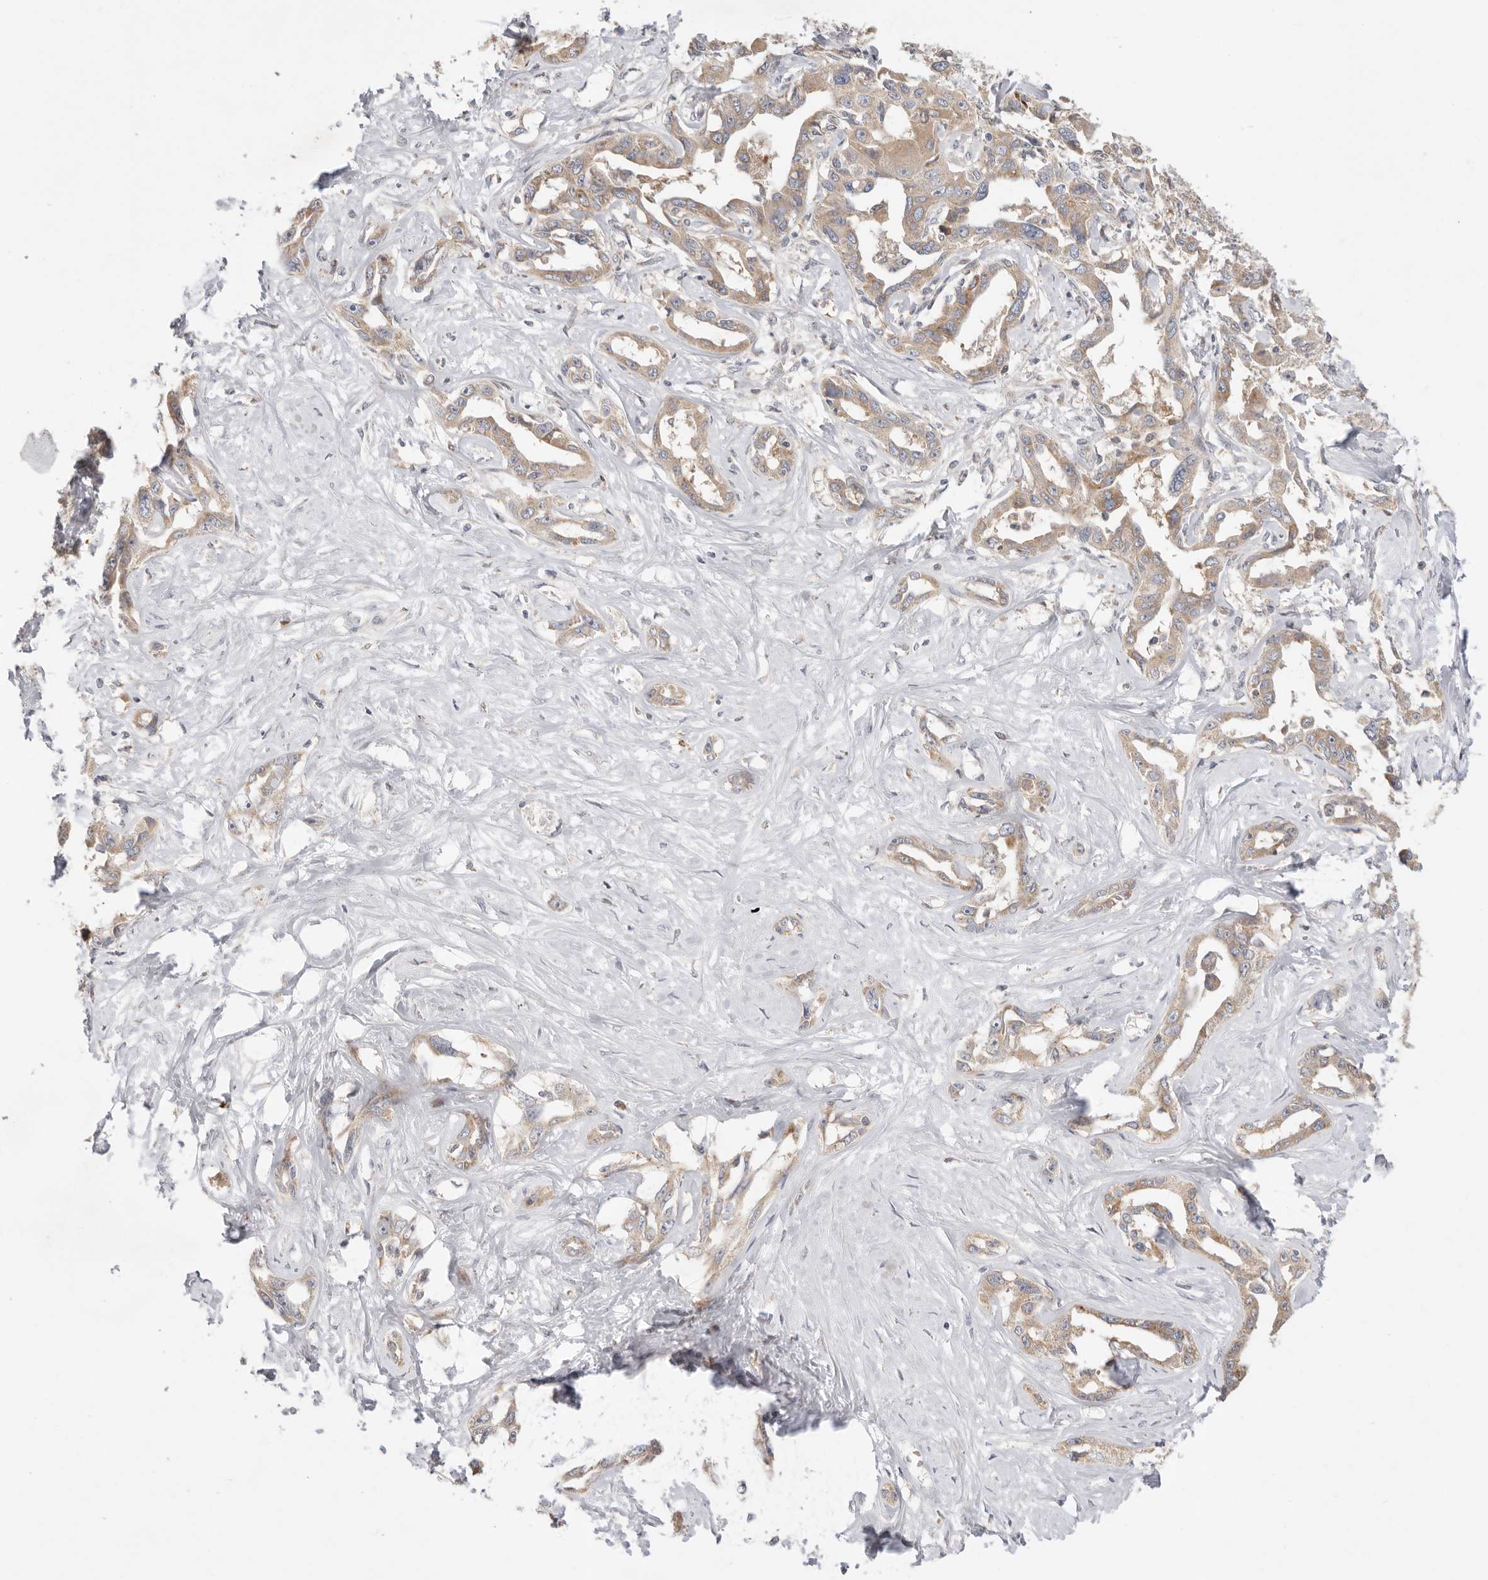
{"staining": {"intensity": "weak", "quantity": ">75%", "location": "cytoplasmic/membranous"}, "tissue": "liver cancer", "cell_type": "Tumor cells", "image_type": "cancer", "snomed": [{"axis": "morphology", "description": "Cholangiocarcinoma"}, {"axis": "topography", "description": "Liver"}], "caption": "This histopathology image exhibits immunohistochemistry staining of human liver cancer, with low weak cytoplasmic/membranous positivity in about >75% of tumor cells.", "gene": "USH1C", "patient": {"sex": "male", "age": 59}}